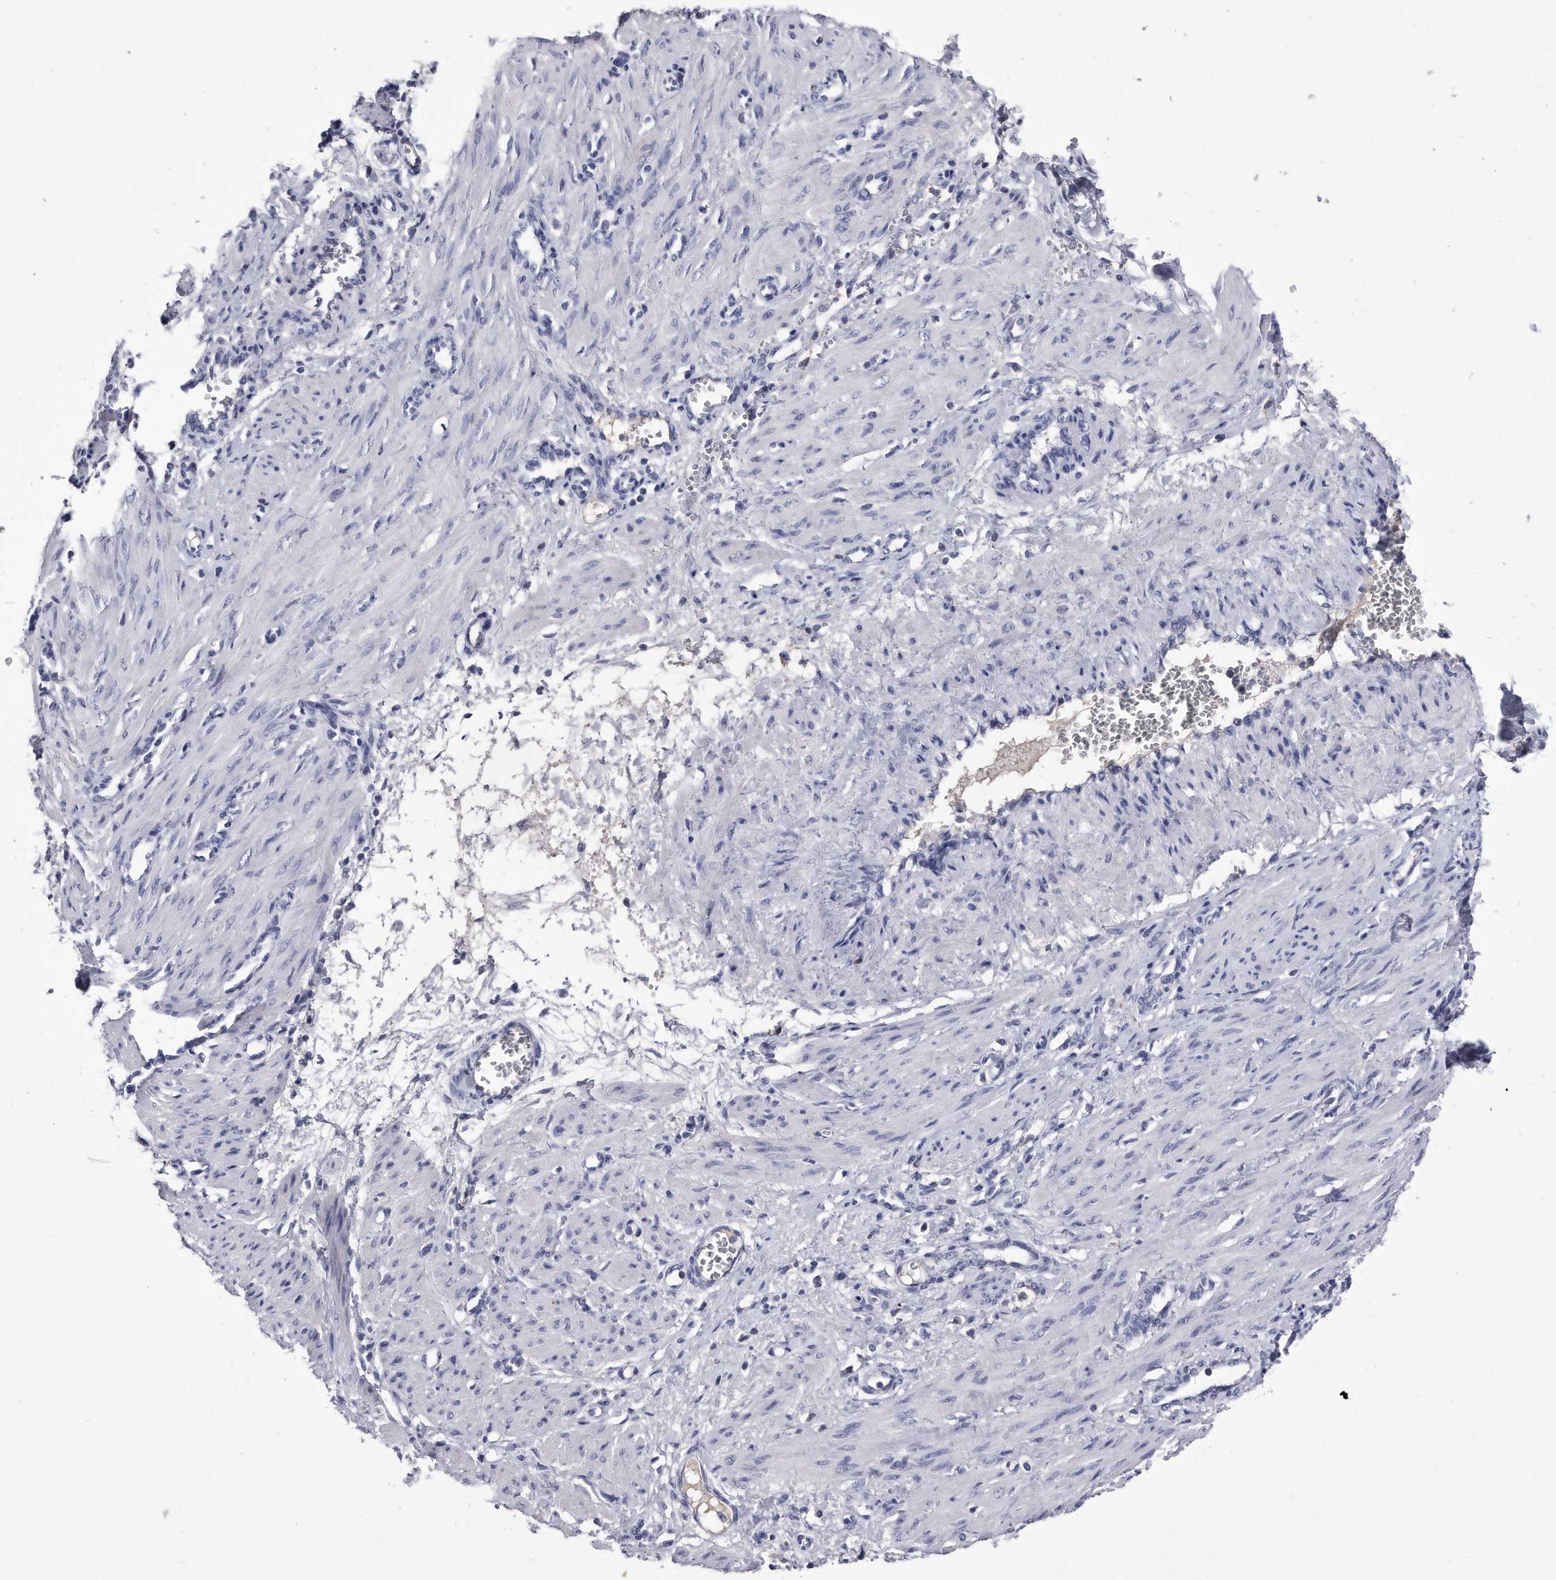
{"staining": {"intensity": "negative", "quantity": "none", "location": "none"}, "tissue": "smooth muscle", "cell_type": "Smooth muscle cells", "image_type": "normal", "snomed": [{"axis": "morphology", "description": "Normal tissue, NOS"}, {"axis": "topography", "description": "Endometrium"}], "caption": "This is a histopathology image of IHC staining of benign smooth muscle, which shows no expression in smooth muscle cells. Brightfield microscopy of immunohistochemistry stained with DAB (brown) and hematoxylin (blue), captured at high magnification.", "gene": "KCTD8", "patient": {"sex": "female", "age": 33}}